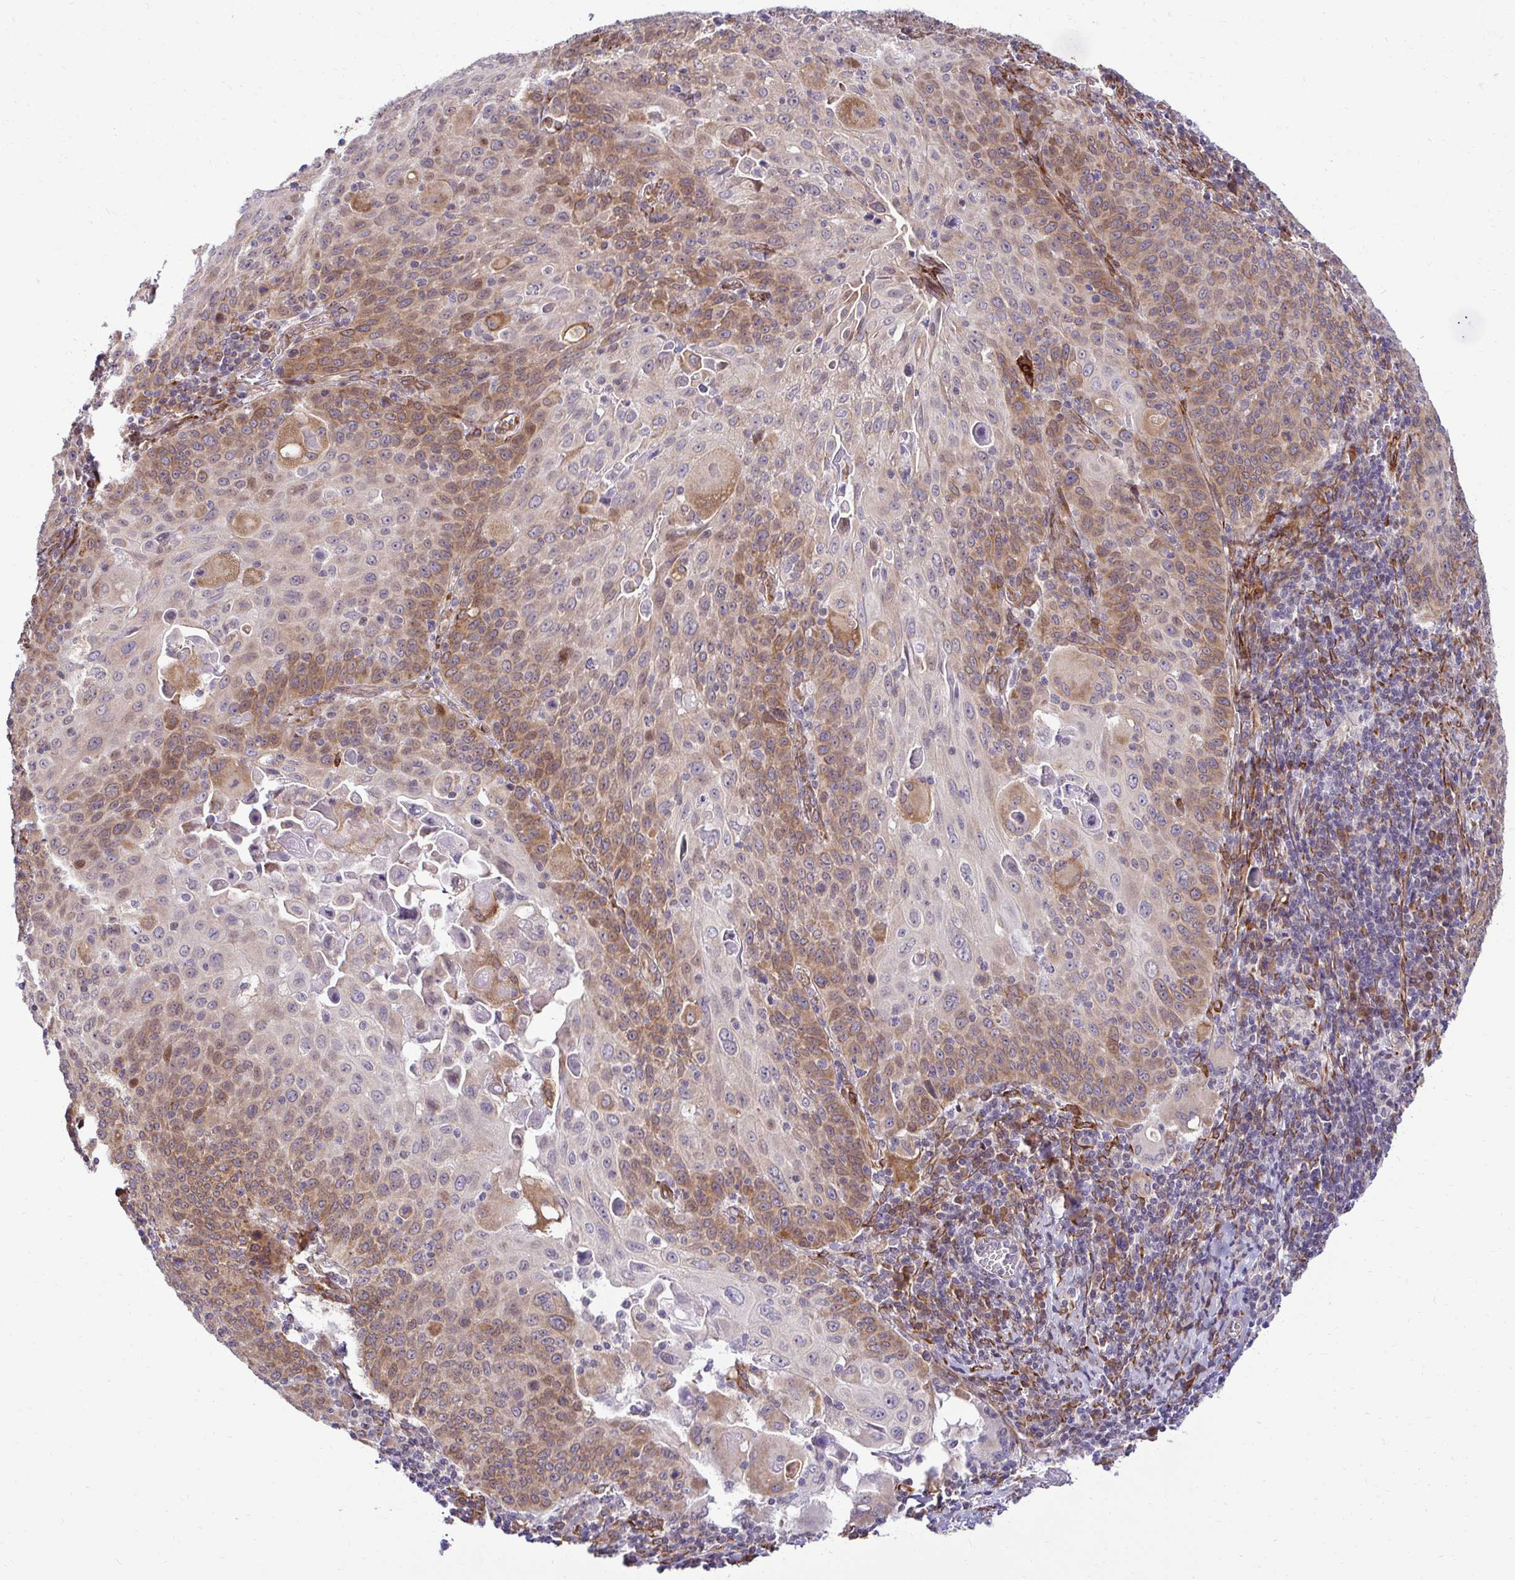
{"staining": {"intensity": "moderate", "quantity": "25%-75%", "location": "cytoplasmic/membranous,nuclear"}, "tissue": "cervical cancer", "cell_type": "Tumor cells", "image_type": "cancer", "snomed": [{"axis": "morphology", "description": "Squamous cell carcinoma, NOS"}, {"axis": "topography", "description": "Cervix"}], "caption": "DAB immunohistochemical staining of human squamous cell carcinoma (cervical) exhibits moderate cytoplasmic/membranous and nuclear protein expression in about 25%-75% of tumor cells. (DAB IHC, brown staining for protein, blue staining for nuclei).", "gene": "HPS1", "patient": {"sex": "female", "age": 65}}